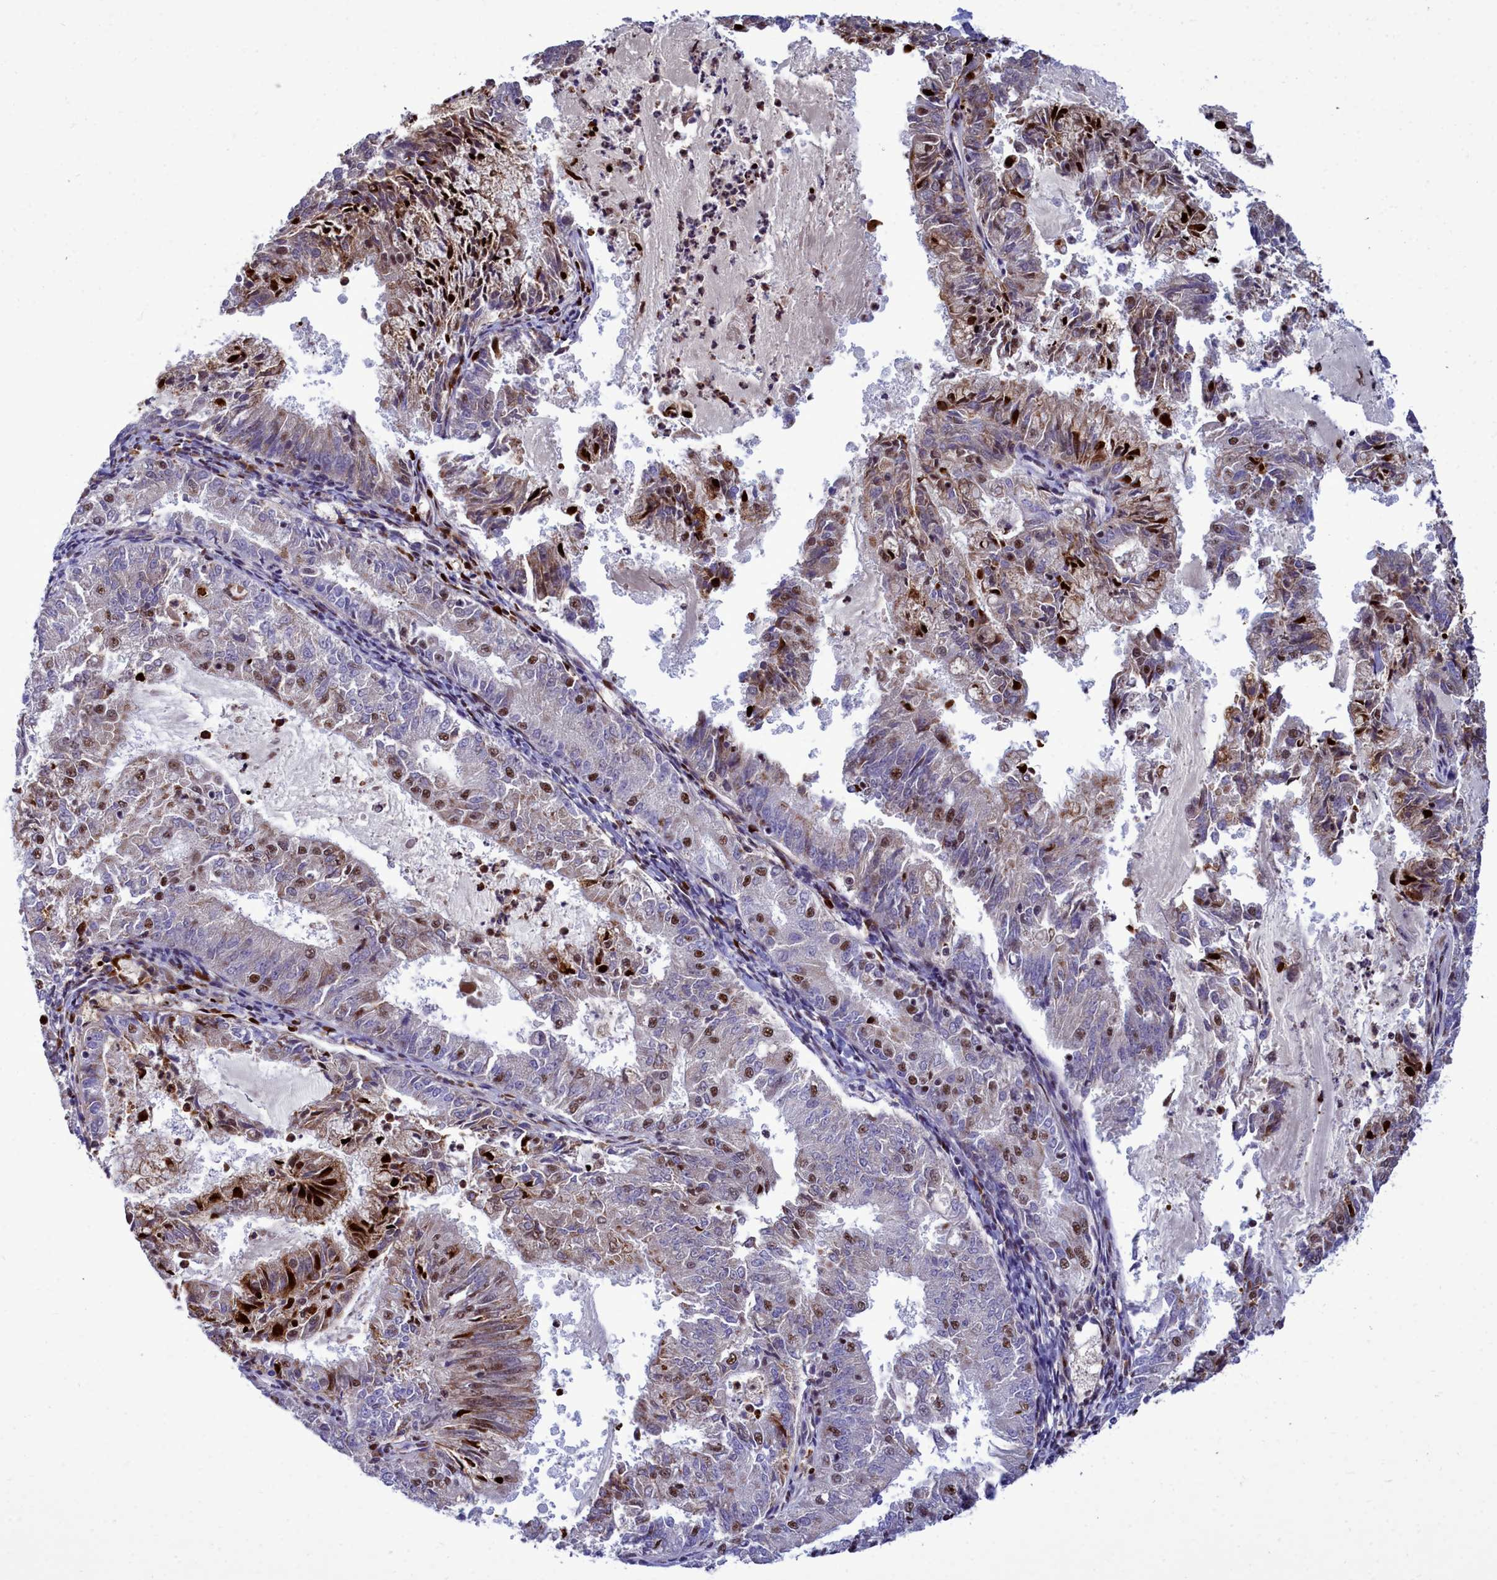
{"staining": {"intensity": "moderate", "quantity": "25%-75%", "location": "cytoplasmic/membranous,nuclear"}, "tissue": "endometrial cancer", "cell_type": "Tumor cells", "image_type": "cancer", "snomed": [{"axis": "morphology", "description": "Adenocarcinoma, NOS"}, {"axis": "topography", "description": "Endometrium"}], "caption": "Tumor cells display medium levels of moderate cytoplasmic/membranous and nuclear positivity in about 25%-75% of cells in endometrial cancer.", "gene": "POM121L2", "patient": {"sex": "female", "age": 57}}